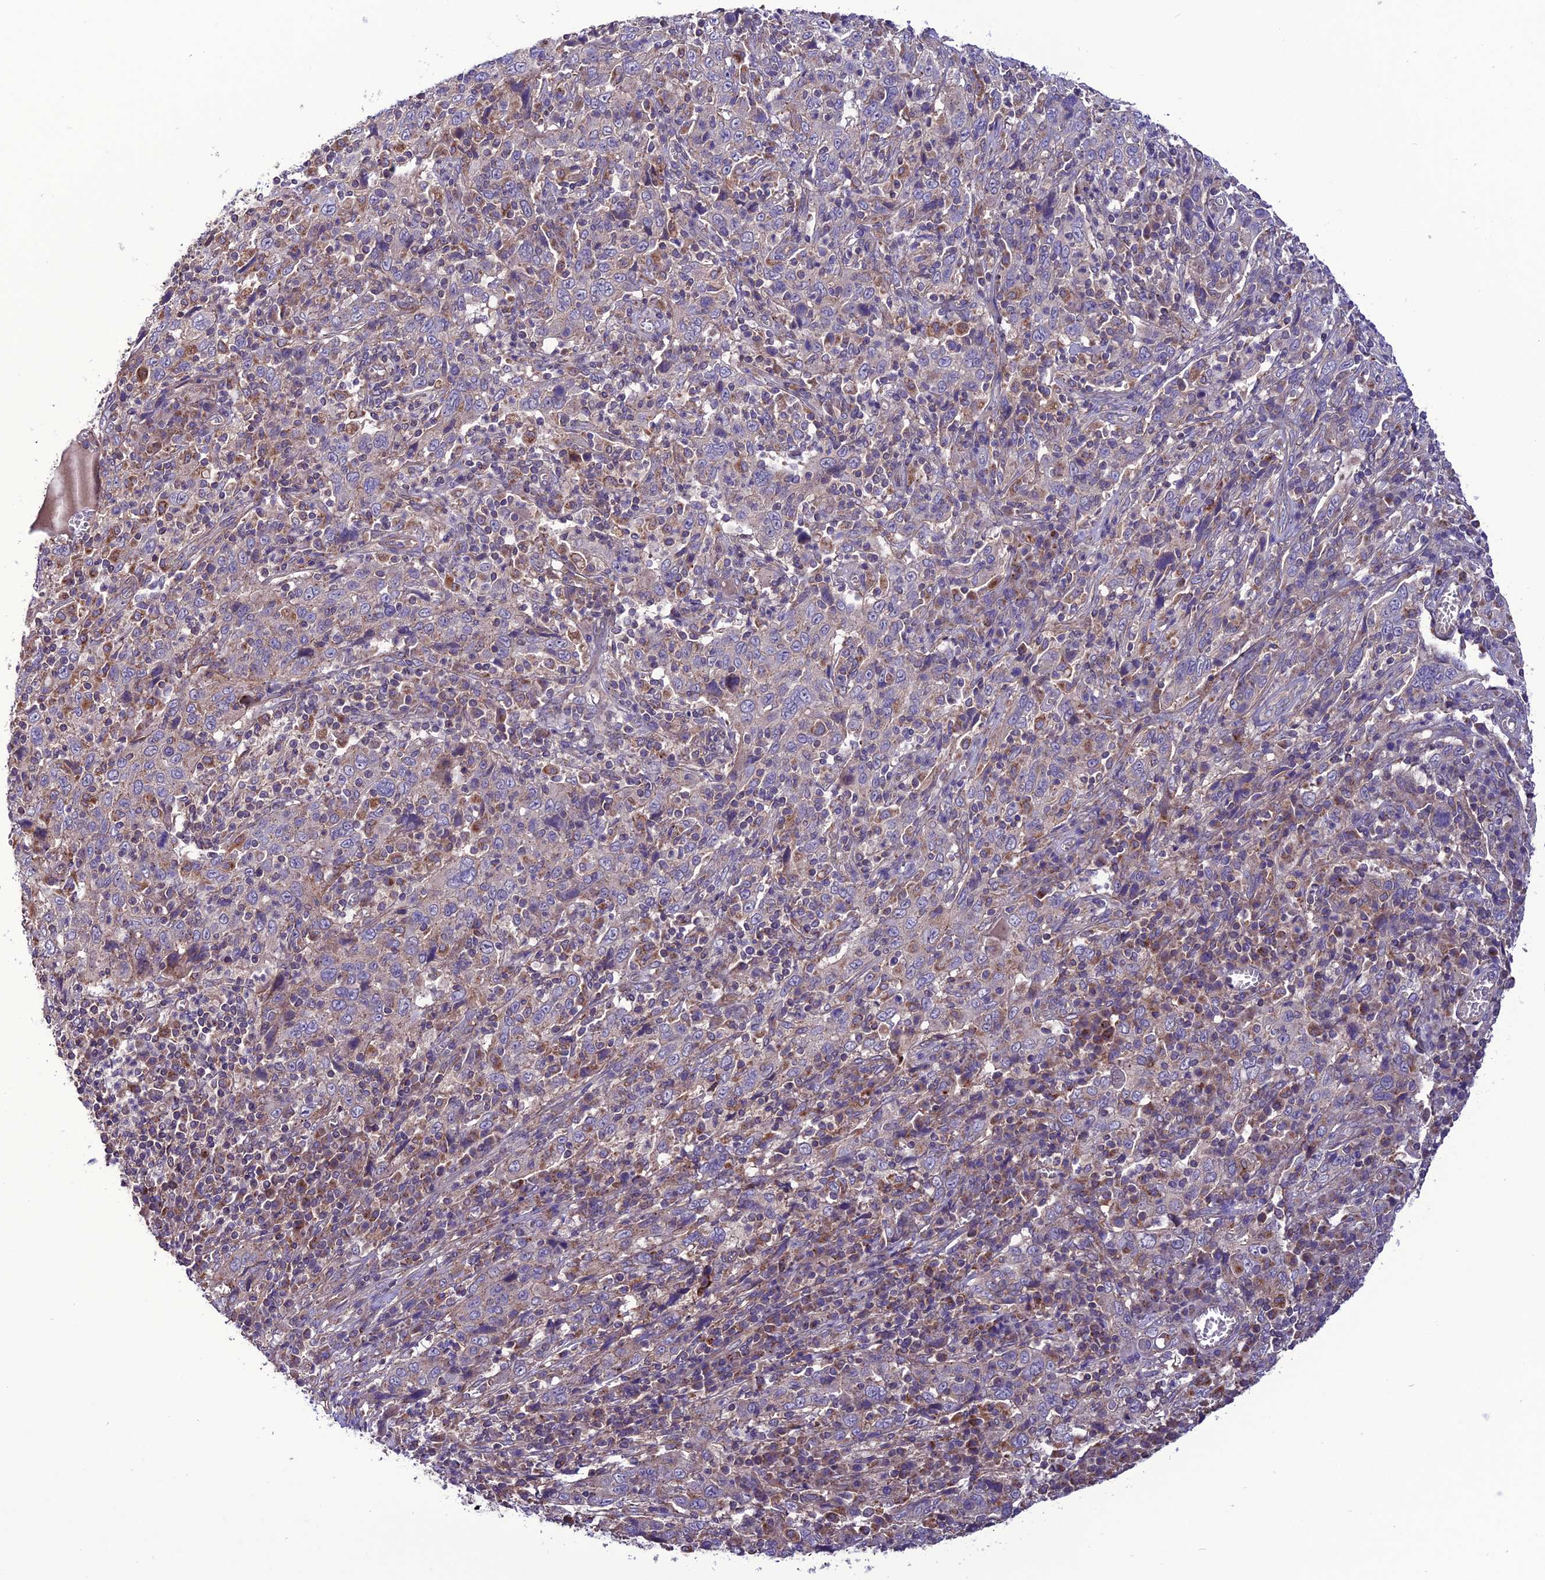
{"staining": {"intensity": "negative", "quantity": "none", "location": "none"}, "tissue": "cervical cancer", "cell_type": "Tumor cells", "image_type": "cancer", "snomed": [{"axis": "morphology", "description": "Squamous cell carcinoma, NOS"}, {"axis": "topography", "description": "Cervix"}], "caption": "Tumor cells are negative for protein expression in human cervical cancer.", "gene": "PPIL3", "patient": {"sex": "female", "age": 46}}